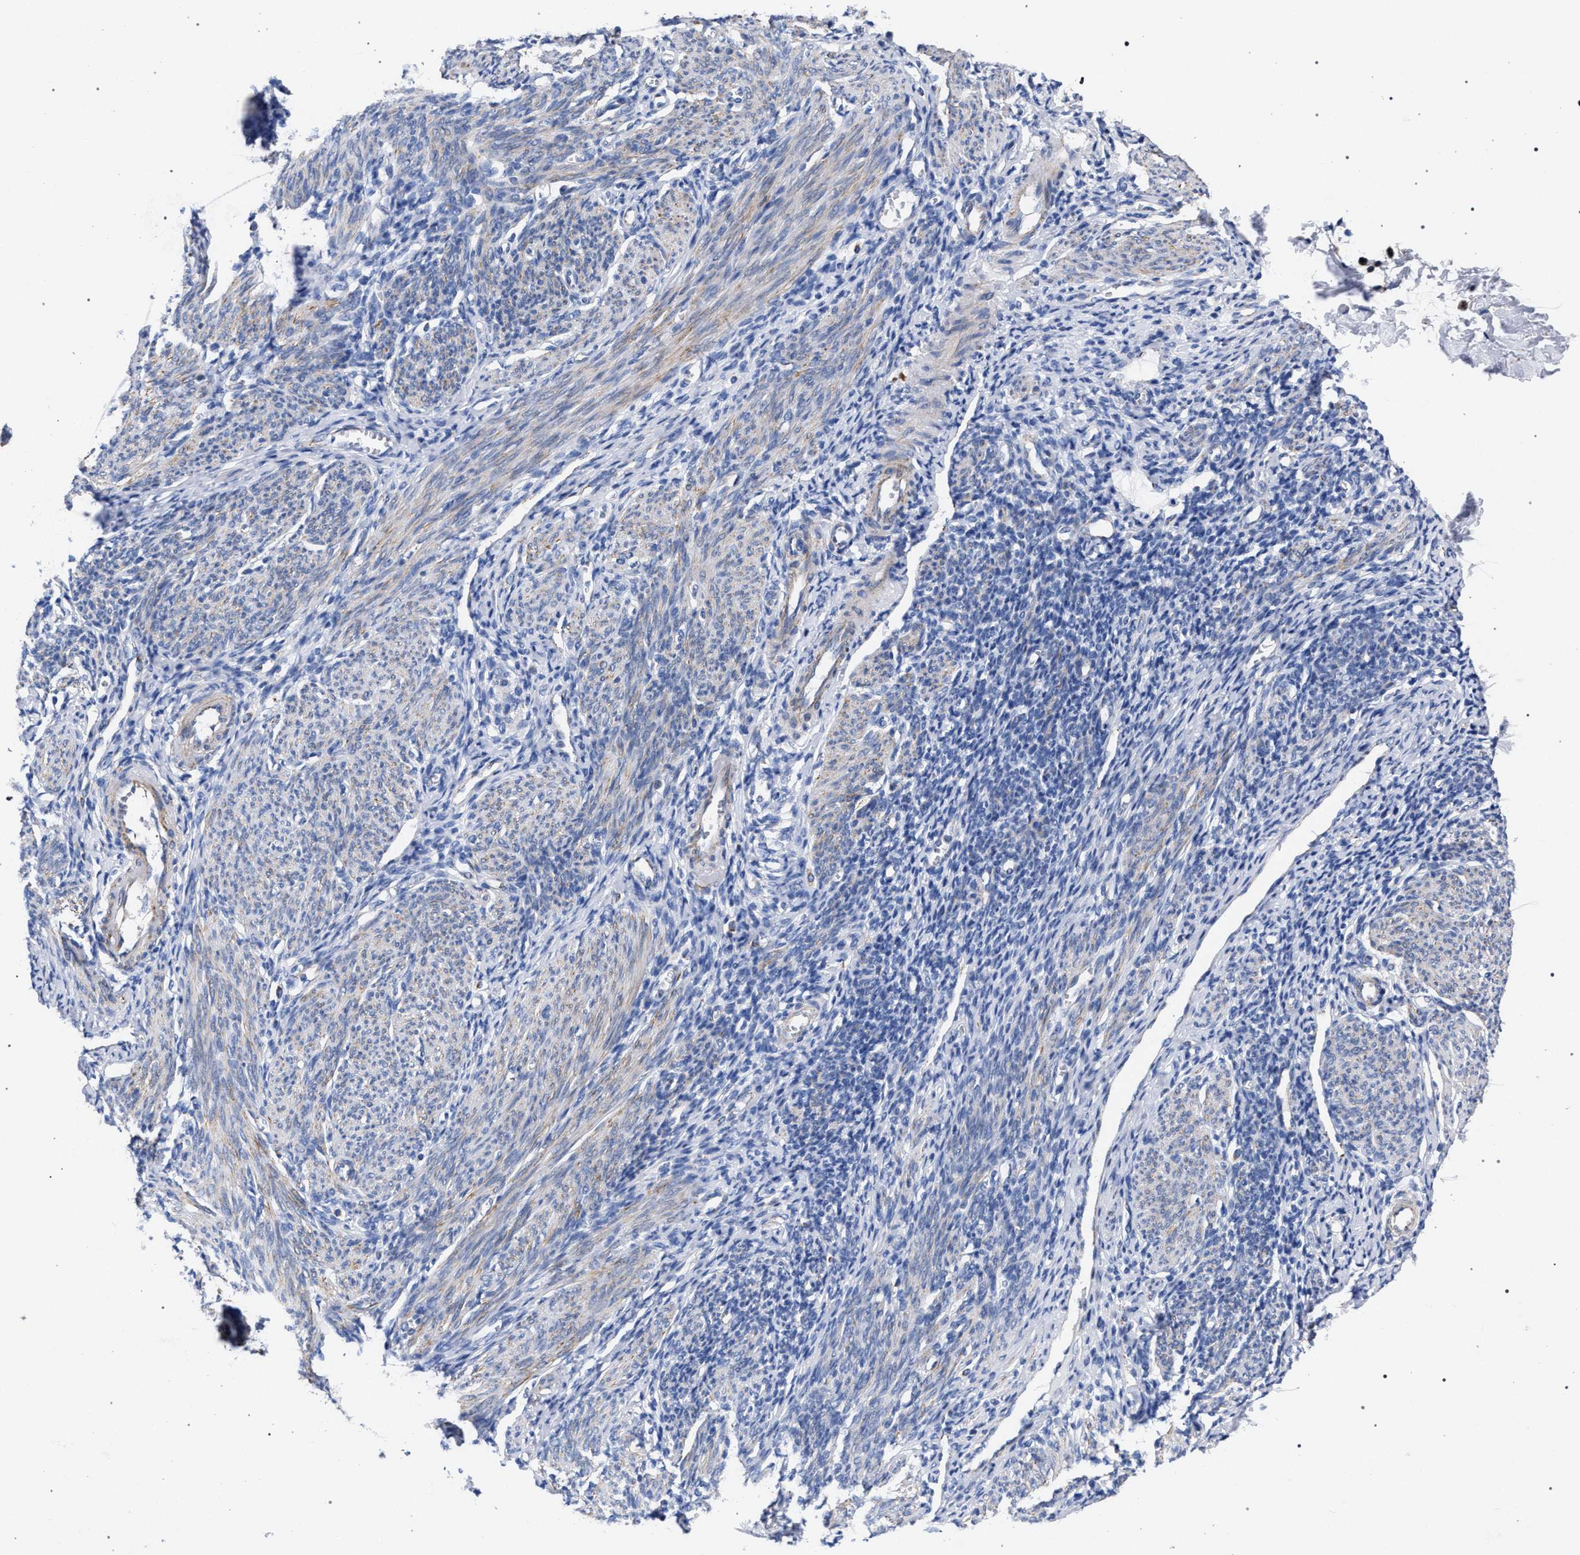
{"staining": {"intensity": "negative", "quantity": "none", "location": "none"}, "tissue": "endometrium", "cell_type": "Cells in endometrial stroma", "image_type": "normal", "snomed": [{"axis": "morphology", "description": "Normal tissue, NOS"}, {"axis": "morphology", "description": "Adenocarcinoma, NOS"}, {"axis": "topography", "description": "Endometrium"}], "caption": "Cells in endometrial stroma show no significant protein staining in unremarkable endometrium. The staining is performed using DAB brown chromogen with nuclei counter-stained in using hematoxylin.", "gene": "ACADS", "patient": {"sex": "female", "age": 57}}